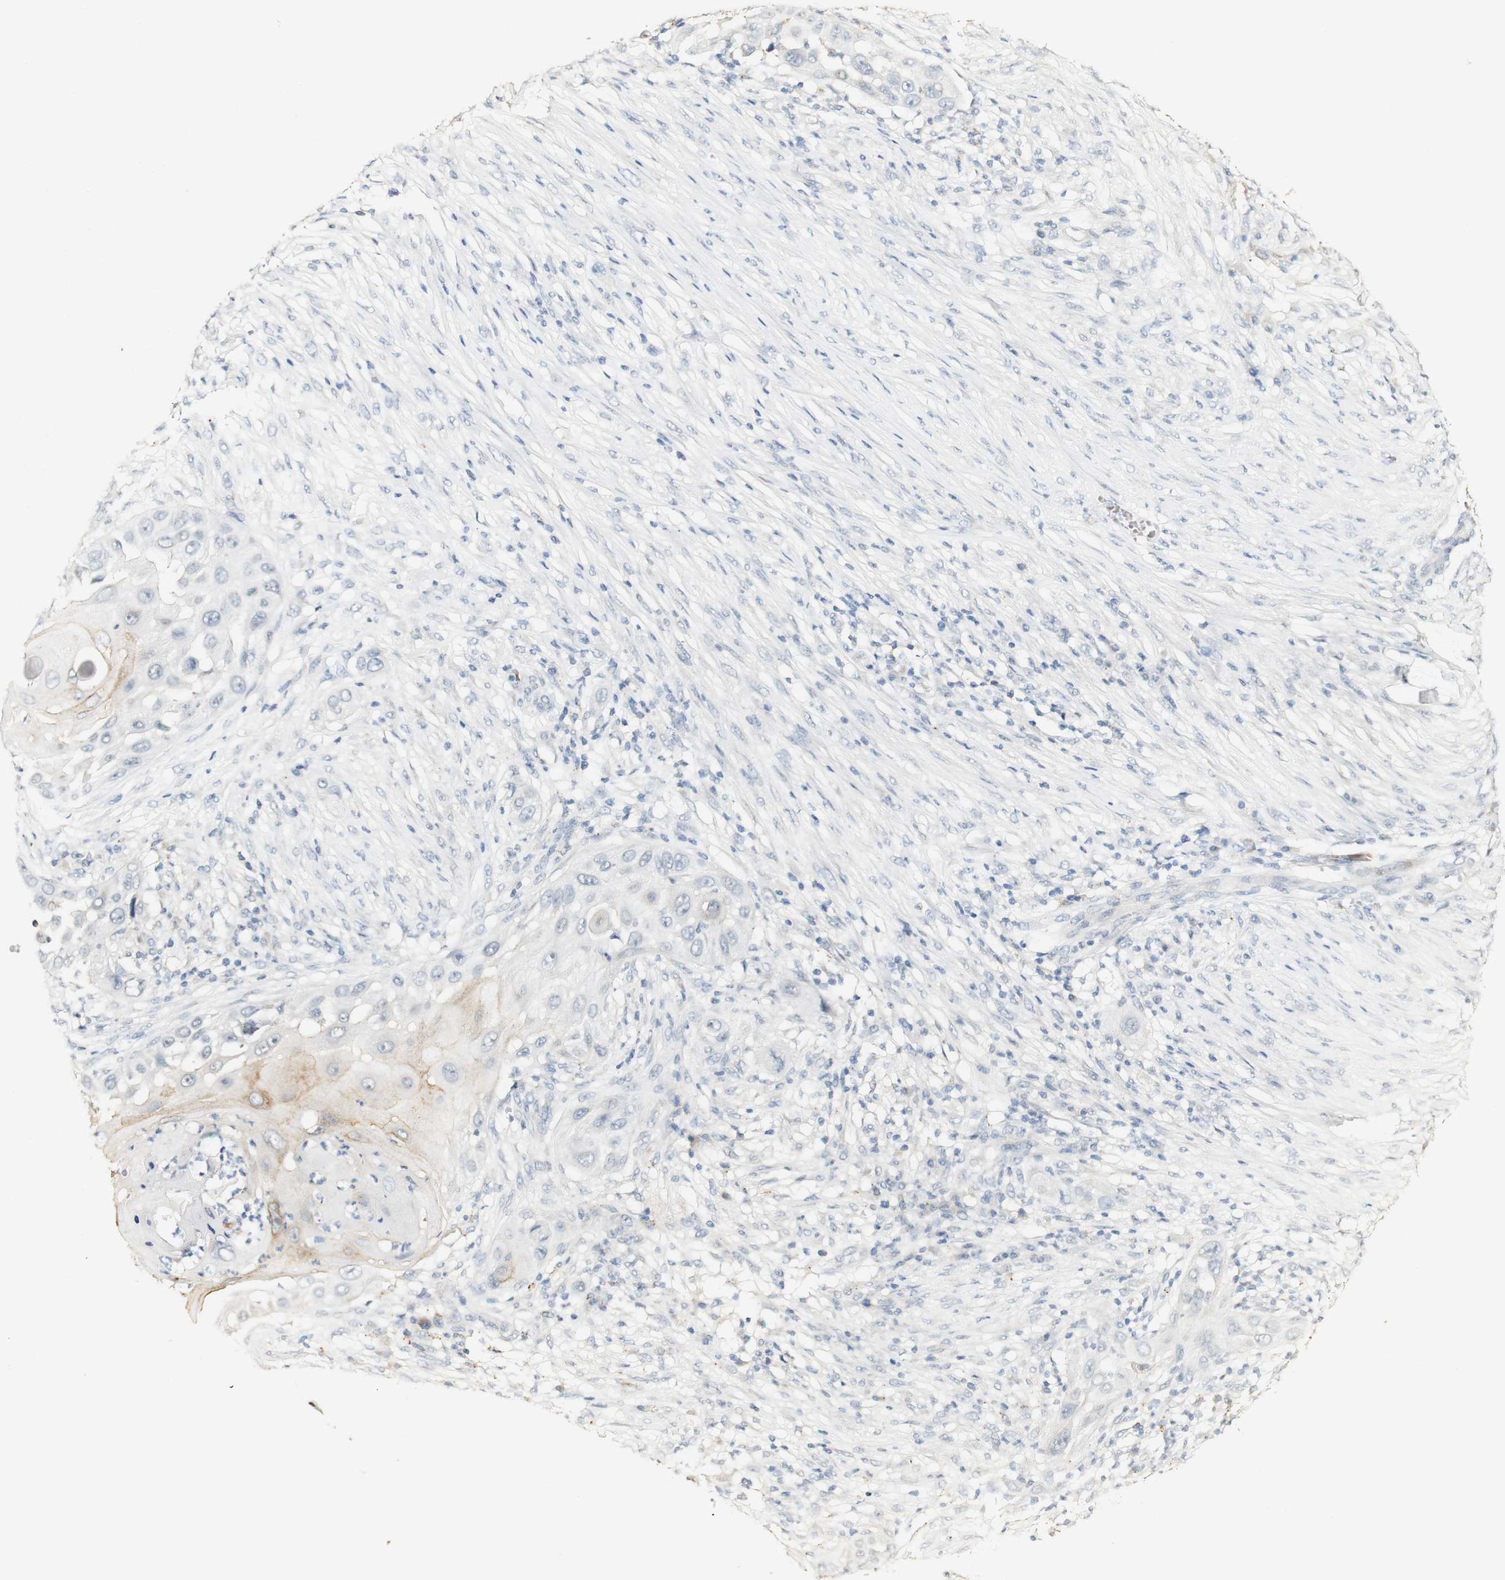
{"staining": {"intensity": "negative", "quantity": "none", "location": "none"}, "tissue": "skin cancer", "cell_type": "Tumor cells", "image_type": "cancer", "snomed": [{"axis": "morphology", "description": "Squamous cell carcinoma, NOS"}, {"axis": "topography", "description": "Skin"}], "caption": "DAB immunohistochemical staining of skin cancer (squamous cell carcinoma) exhibits no significant staining in tumor cells.", "gene": "SYT7", "patient": {"sex": "female", "age": 44}}